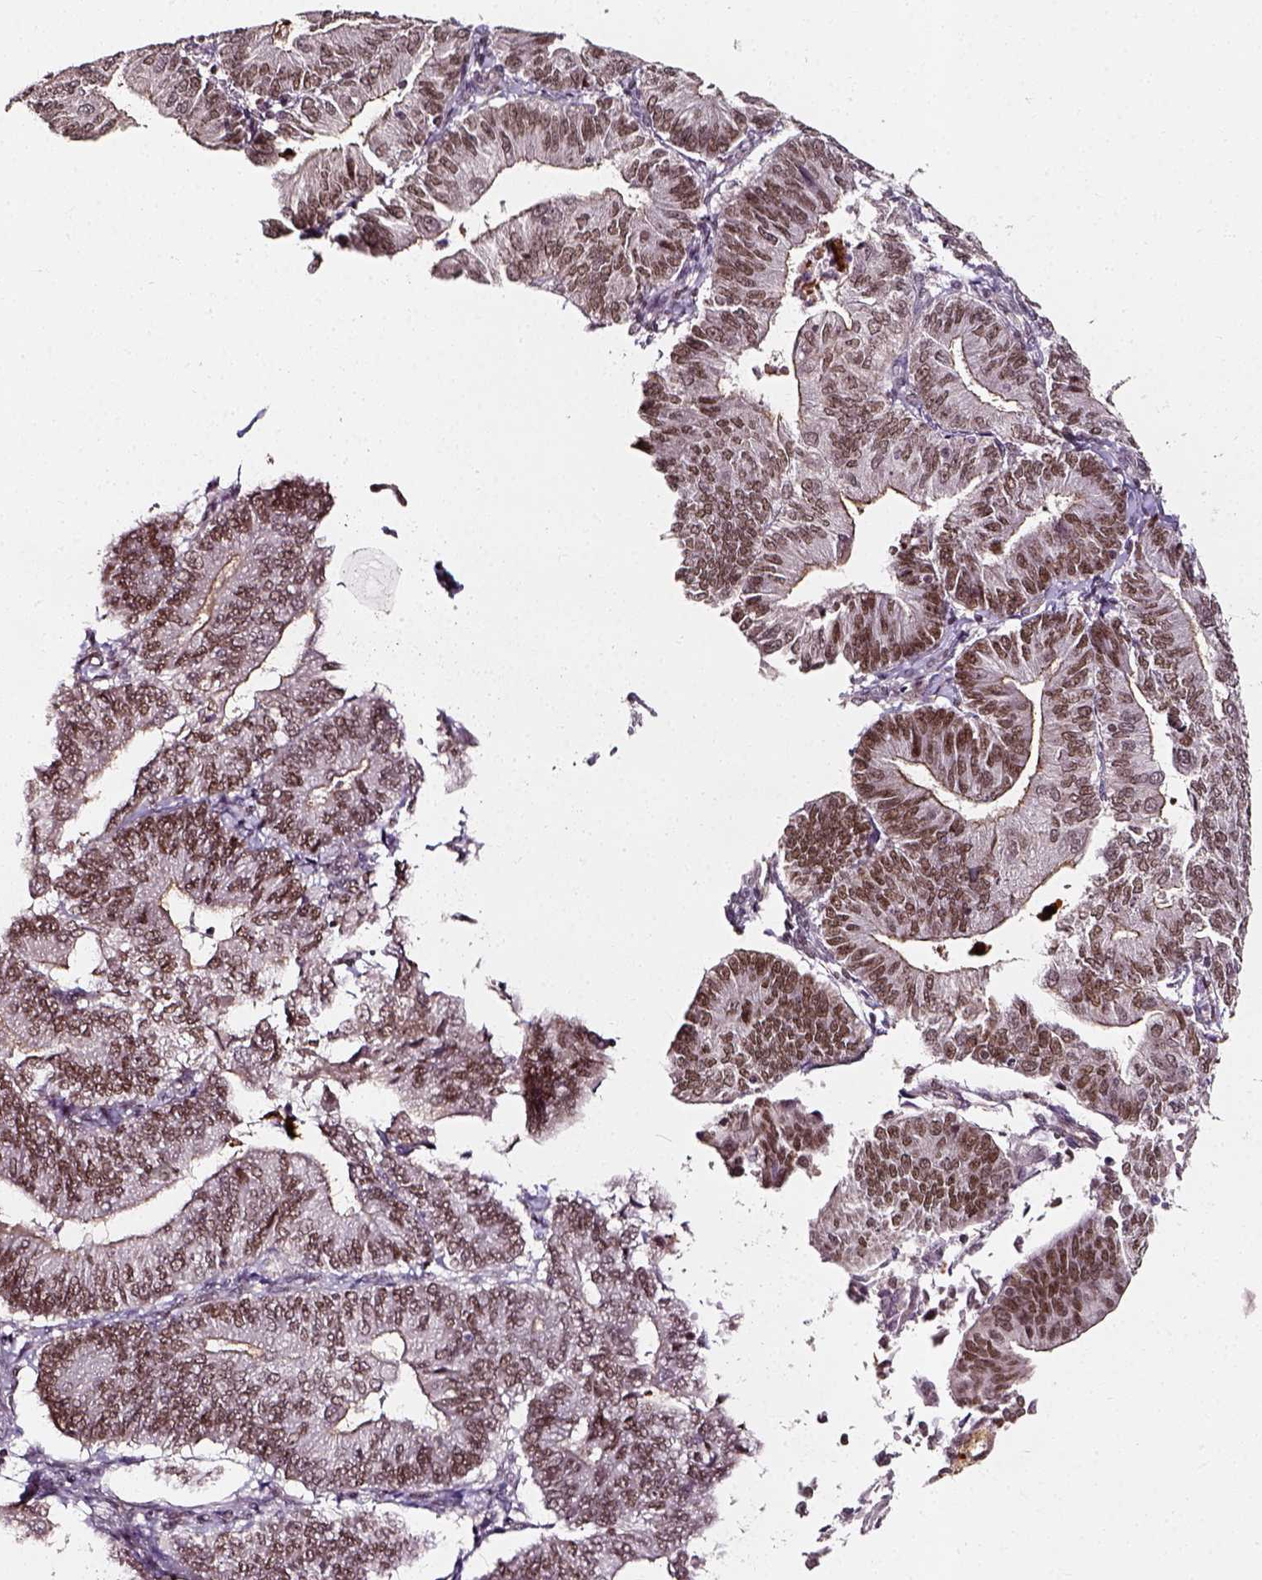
{"staining": {"intensity": "moderate", "quantity": ">75%", "location": "nuclear"}, "tissue": "endometrial cancer", "cell_type": "Tumor cells", "image_type": "cancer", "snomed": [{"axis": "morphology", "description": "Adenocarcinoma, NOS"}, {"axis": "topography", "description": "Endometrium"}], "caption": "Adenocarcinoma (endometrial) was stained to show a protein in brown. There is medium levels of moderate nuclear staining in approximately >75% of tumor cells.", "gene": "NACC1", "patient": {"sex": "female", "age": 65}}